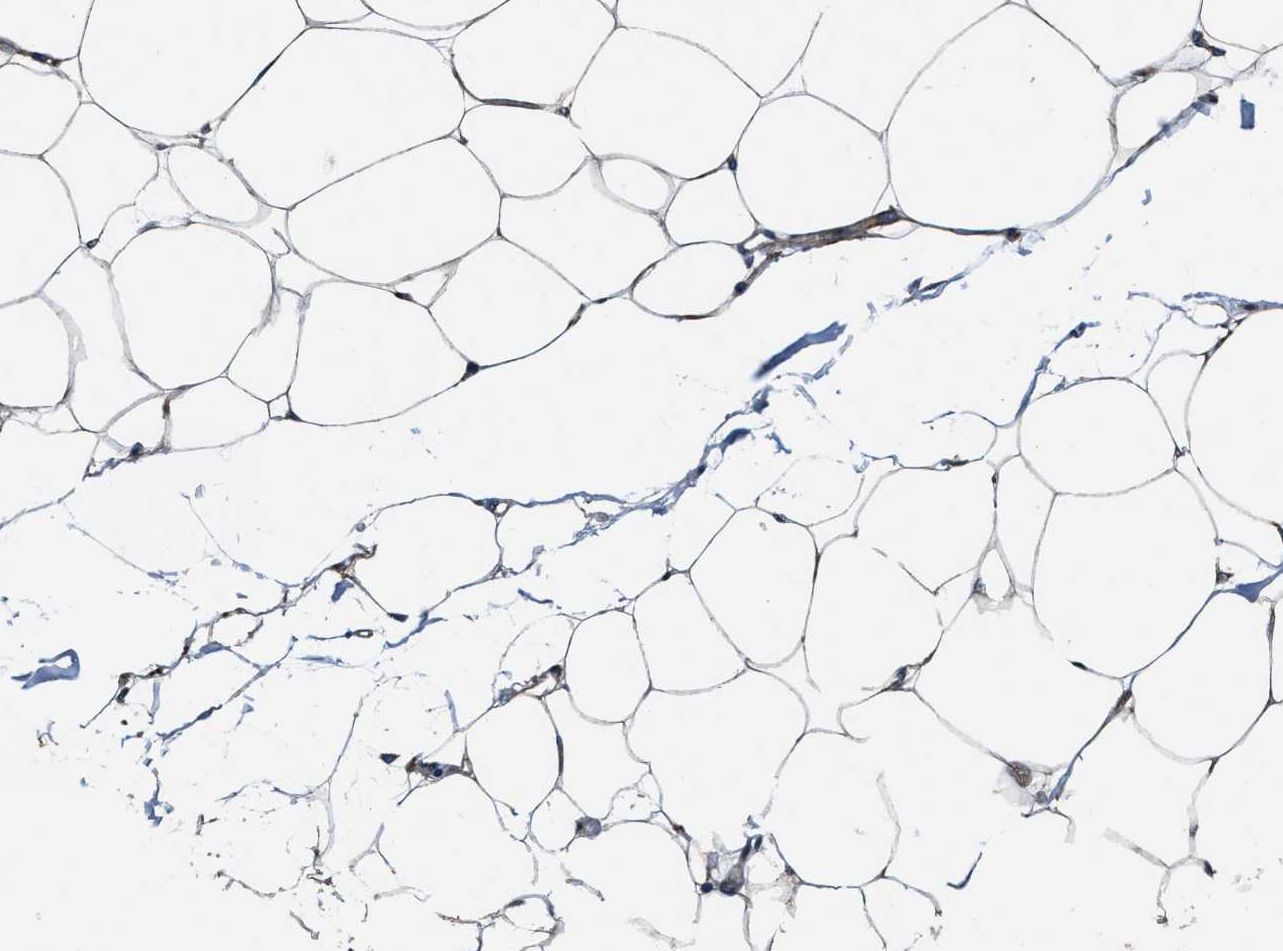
{"staining": {"intensity": "moderate", "quantity": ">75%", "location": "cytoplasmic/membranous"}, "tissue": "adipose tissue", "cell_type": "Adipocytes", "image_type": "normal", "snomed": [{"axis": "morphology", "description": "Normal tissue, NOS"}, {"axis": "morphology", "description": "Adenocarcinoma, NOS"}, {"axis": "topography", "description": "Colon"}, {"axis": "topography", "description": "Peripheral nerve tissue"}], "caption": "Adipose tissue stained with DAB (3,3'-diaminobenzidine) immunohistochemistry reveals medium levels of moderate cytoplasmic/membranous positivity in about >75% of adipocytes.", "gene": "PTAR1", "patient": {"sex": "male", "age": 14}}